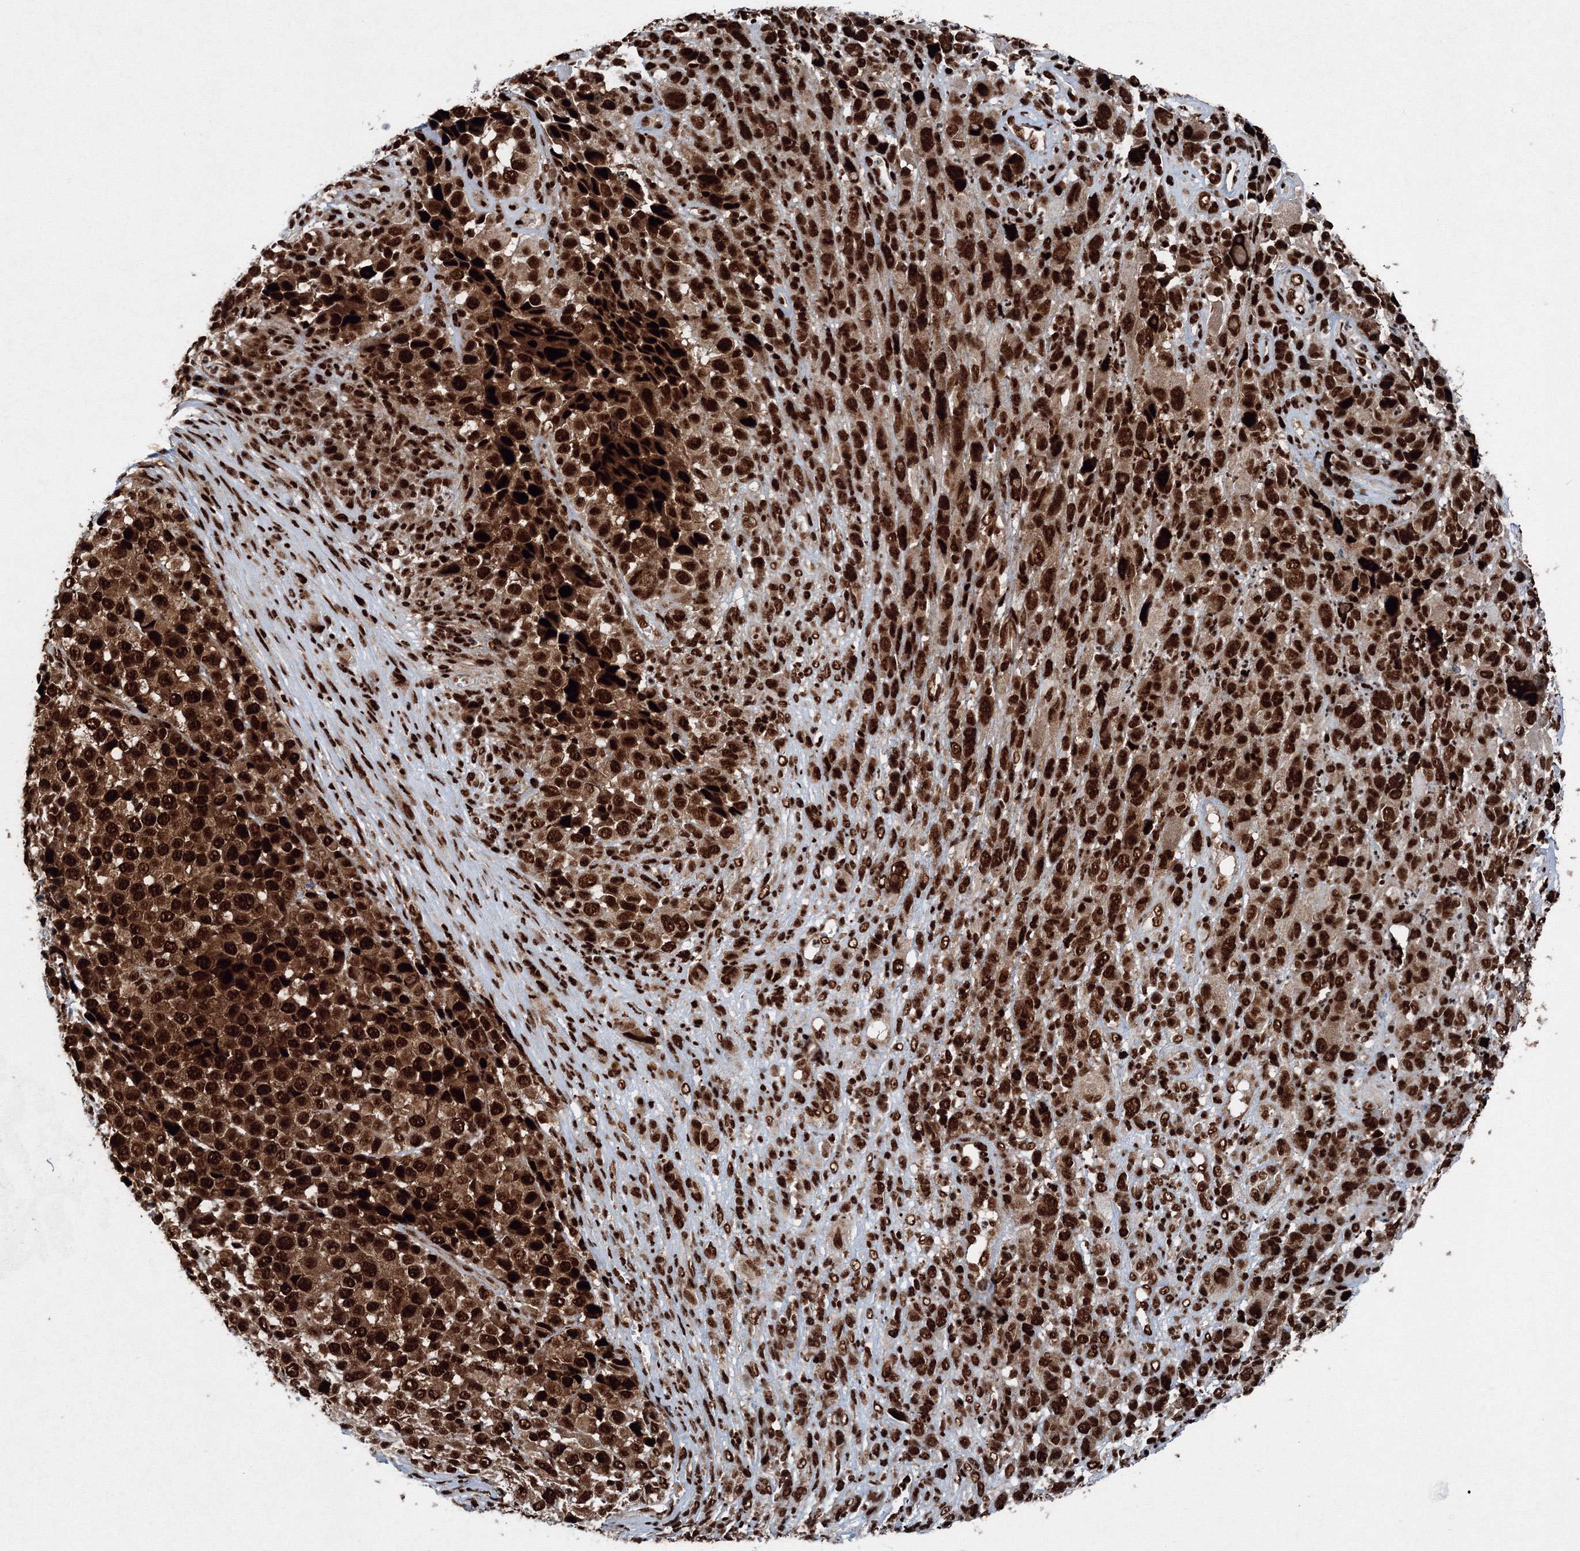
{"staining": {"intensity": "strong", "quantity": ">75%", "location": "nuclear"}, "tissue": "melanoma", "cell_type": "Tumor cells", "image_type": "cancer", "snomed": [{"axis": "morphology", "description": "Malignant melanoma, NOS"}, {"axis": "topography", "description": "Skin of trunk"}], "caption": "Protein analysis of melanoma tissue exhibits strong nuclear staining in approximately >75% of tumor cells.", "gene": "SNRPC", "patient": {"sex": "male", "age": 71}}